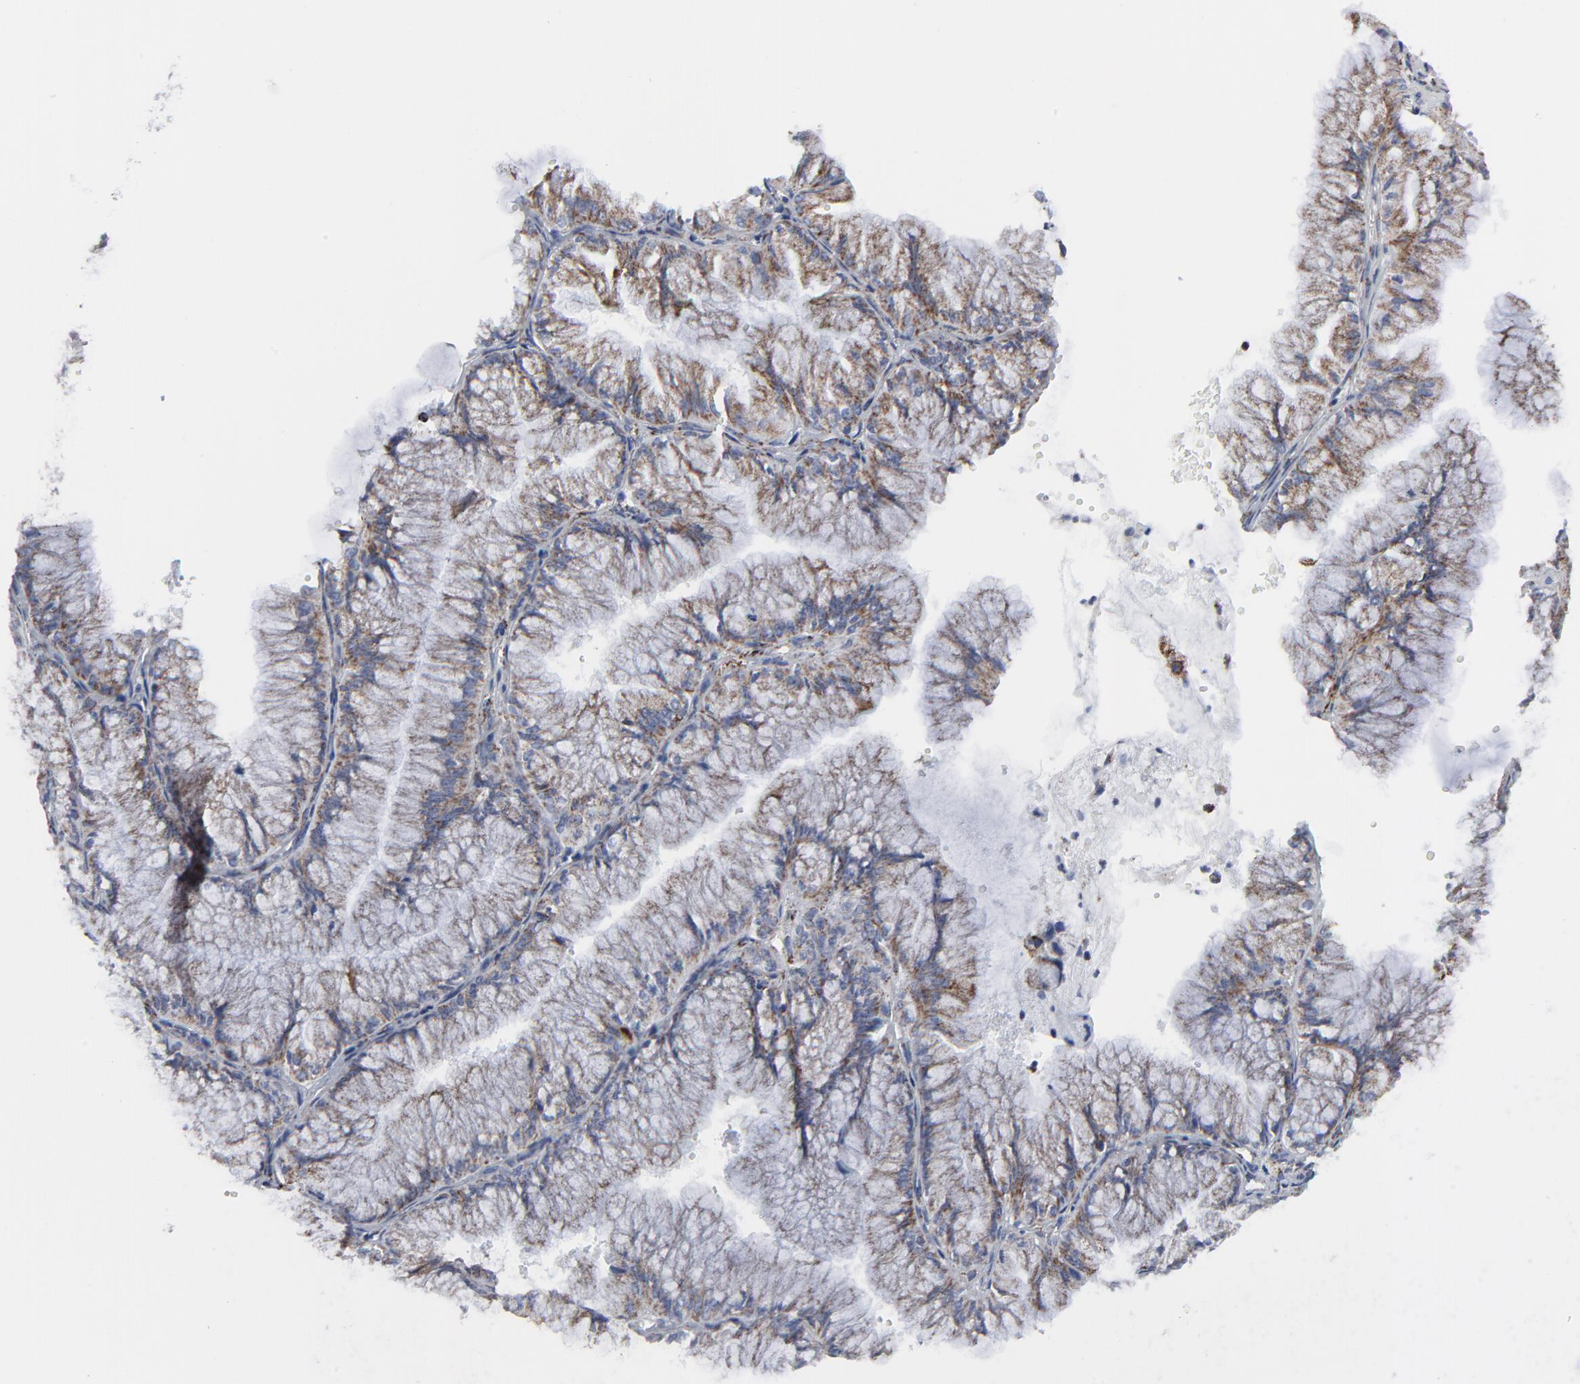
{"staining": {"intensity": "moderate", "quantity": ">75%", "location": "cytoplasmic/membranous"}, "tissue": "ovarian cancer", "cell_type": "Tumor cells", "image_type": "cancer", "snomed": [{"axis": "morphology", "description": "Cystadenocarcinoma, mucinous, NOS"}, {"axis": "topography", "description": "Ovary"}], "caption": "Mucinous cystadenocarcinoma (ovarian) tissue shows moderate cytoplasmic/membranous expression in approximately >75% of tumor cells, visualized by immunohistochemistry.", "gene": "TXNRD2", "patient": {"sex": "female", "age": 63}}